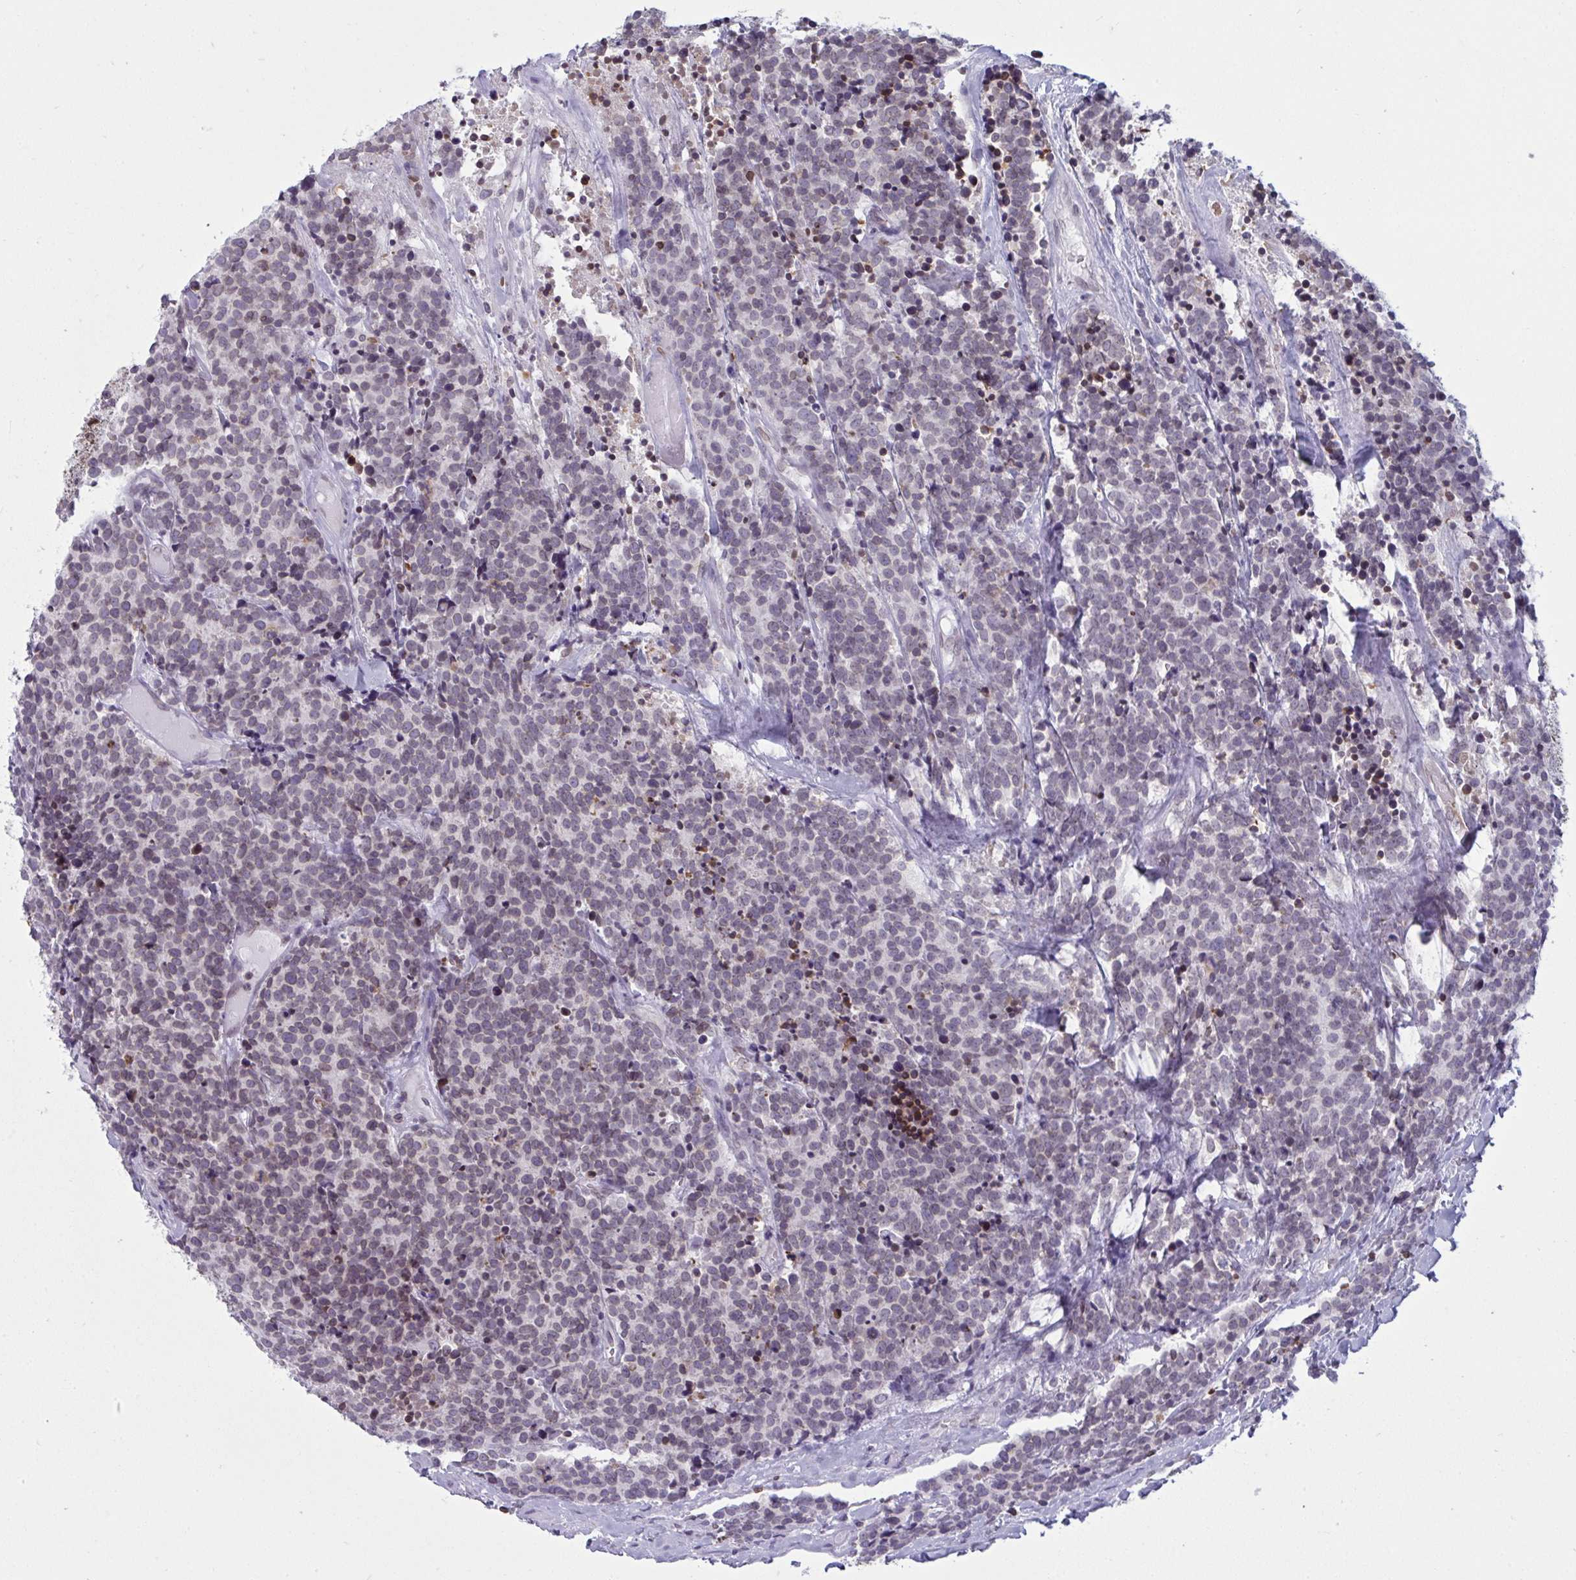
{"staining": {"intensity": "negative", "quantity": "none", "location": "none"}, "tissue": "carcinoid", "cell_type": "Tumor cells", "image_type": "cancer", "snomed": [{"axis": "morphology", "description": "Carcinoid, malignant, NOS"}, {"axis": "topography", "description": "Skin"}], "caption": "Immunohistochemistry (IHC) image of neoplastic tissue: human carcinoid stained with DAB (3,3'-diaminobenzidine) demonstrates no significant protein positivity in tumor cells. (Immunohistochemistry (IHC), brightfield microscopy, high magnification).", "gene": "LMNB2", "patient": {"sex": "female", "age": 79}}